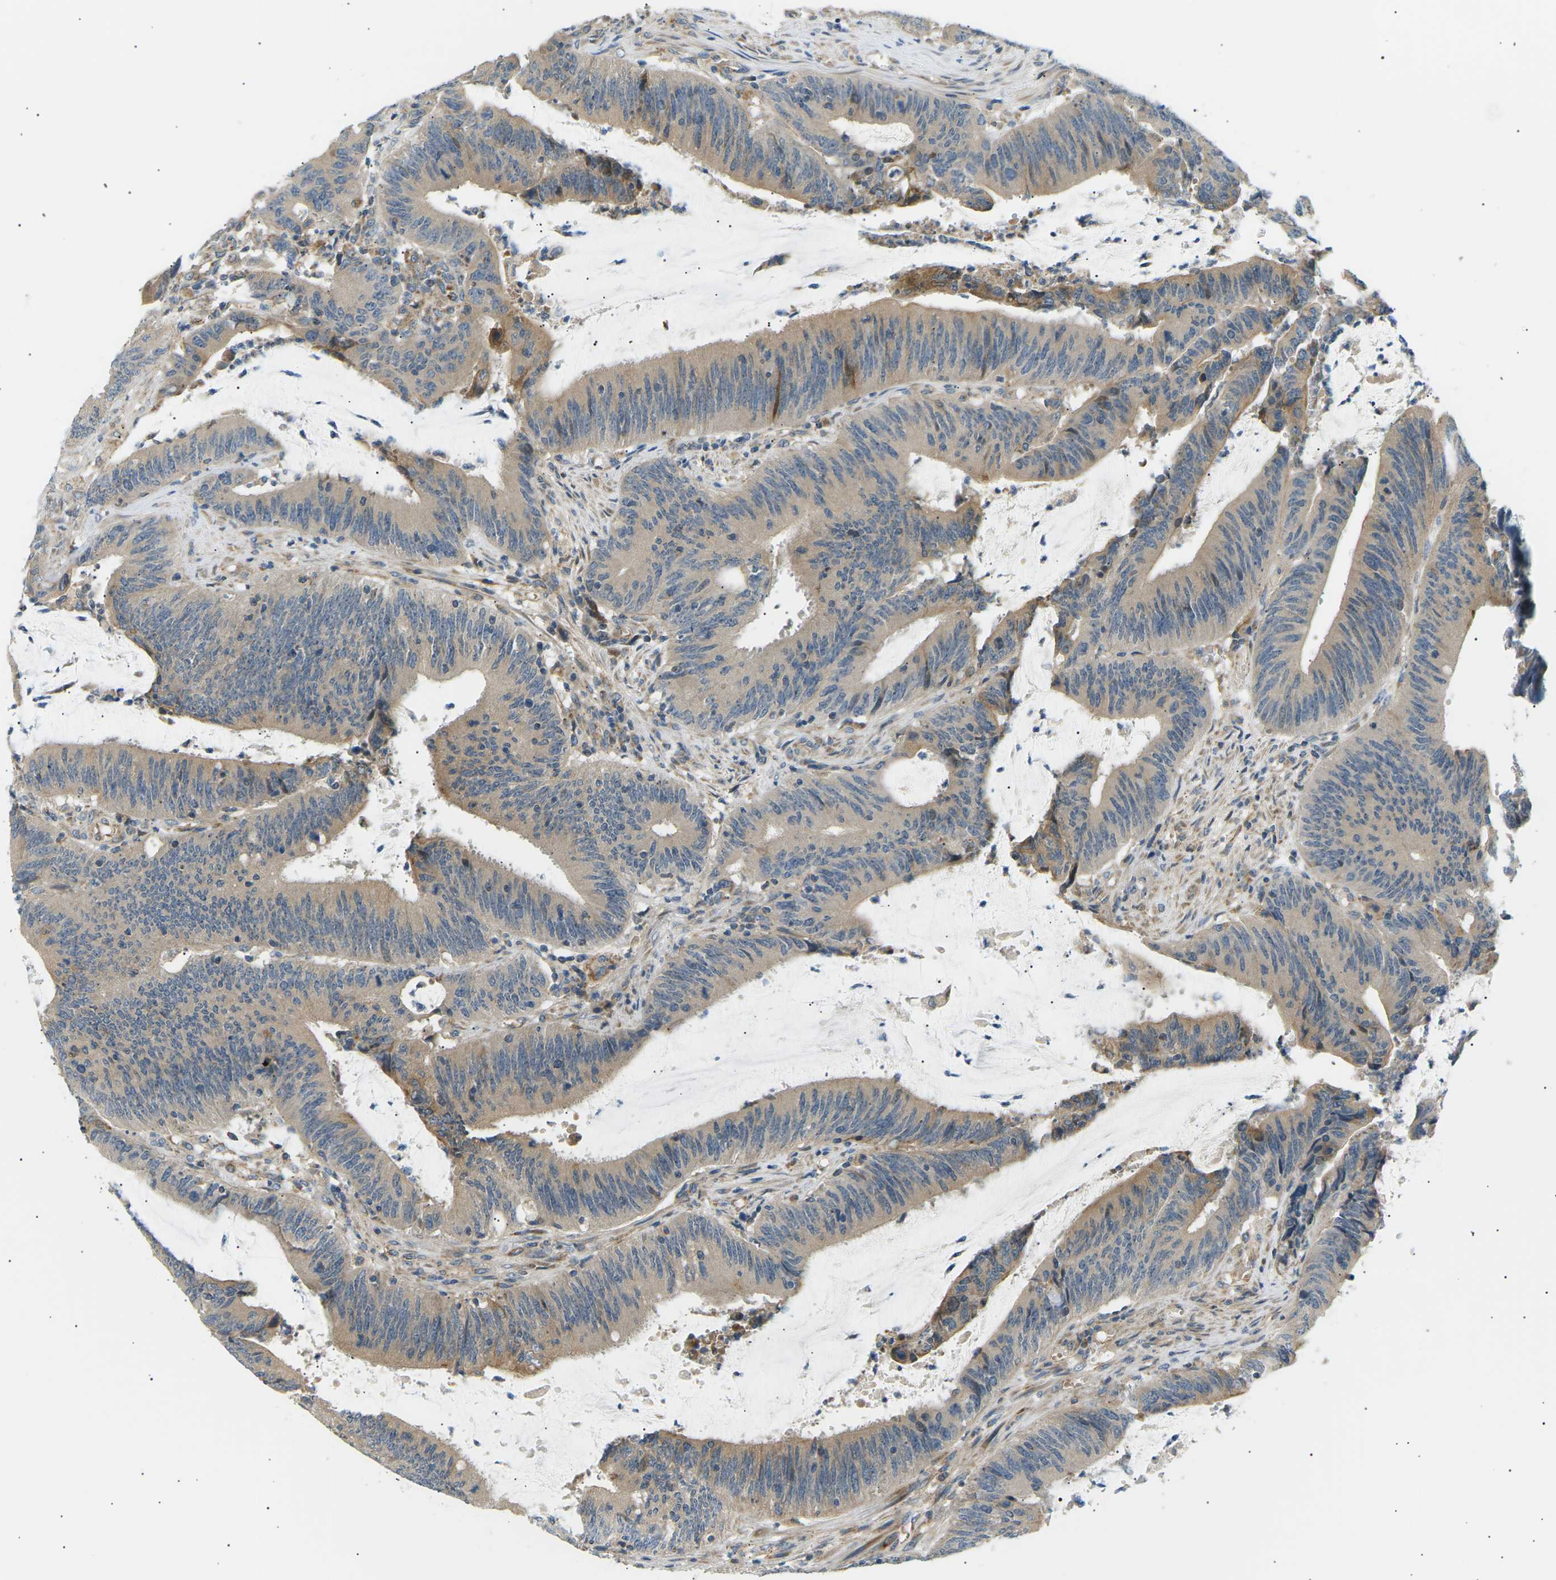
{"staining": {"intensity": "moderate", "quantity": ">75%", "location": "cytoplasmic/membranous"}, "tissue": "colorectal cancer", "cell_type": "Tumor cells", "image_type": "cancer", "snomed": [{"axis": "morphology", "description": "Normal tissue, NOS"}, {"axis": "morphology", "description": "Adenocarcinoma, NOS"}, {"axis": "topography", "description": "Rectum"}], "caption": "Protein expression analysis of human colorectal cancer (adenocarcinoma) reveals moderate cytoplasmic/membranous staining in about >75% of tumor cells.", "gene": "TBC1D8", "patient": {"sex": "female", "age": 66}}